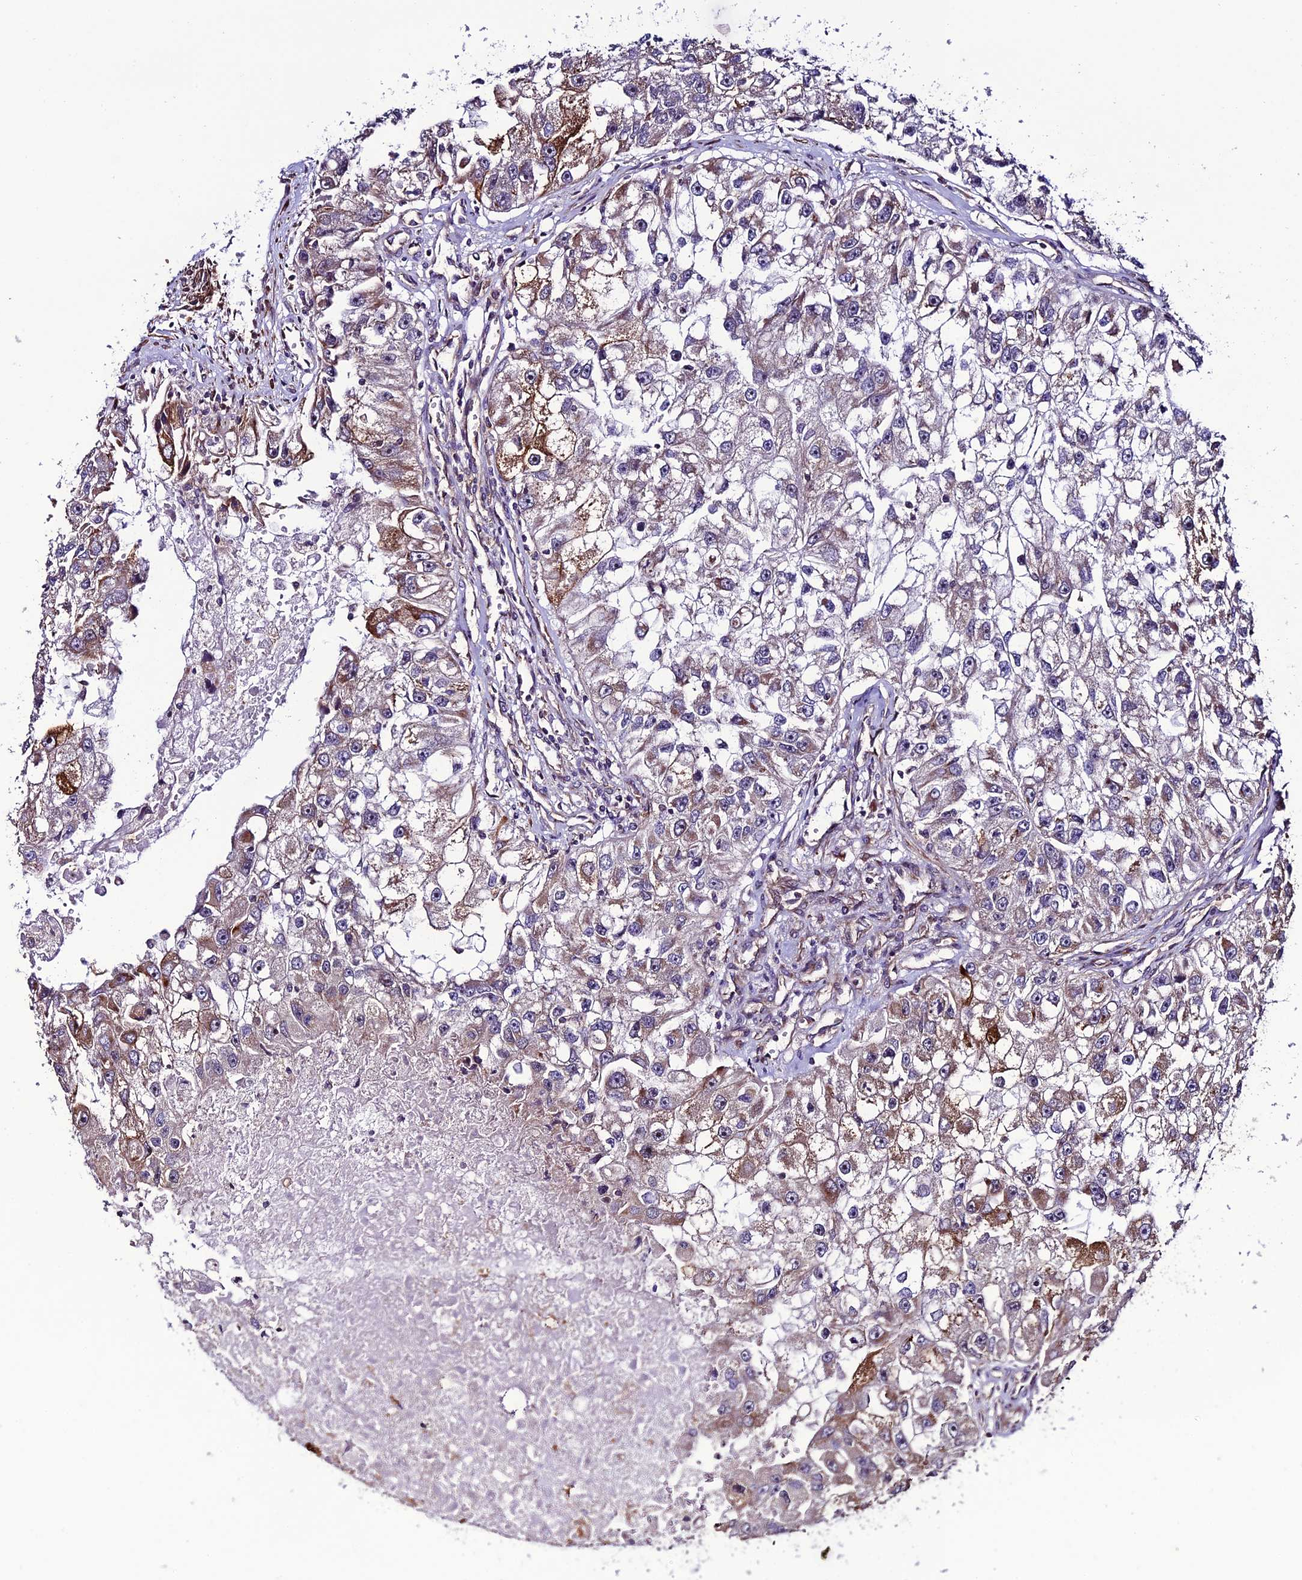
{"staining": {"intensity": "strong", "quantity": "<25%", "location": "cytoplasmic/membranous"}, "tissue": "renal cancer", "cell_type": "Tumor cells", "image_type": "cancer", "snomed": [{"axis": "morphology", "description": "Adenocarcinoma, NOS"}, {"axis": "topography", "description": "Kidney"}], "caption": "Renal adenocarcinoma was stained to show a protein in brown. There is medium levels of strong cytoplasmic/membranous staining in approximately <25% of tumor cells.", "gene": "TNIP3", "patient": {"sex": "male", "age": 63}}